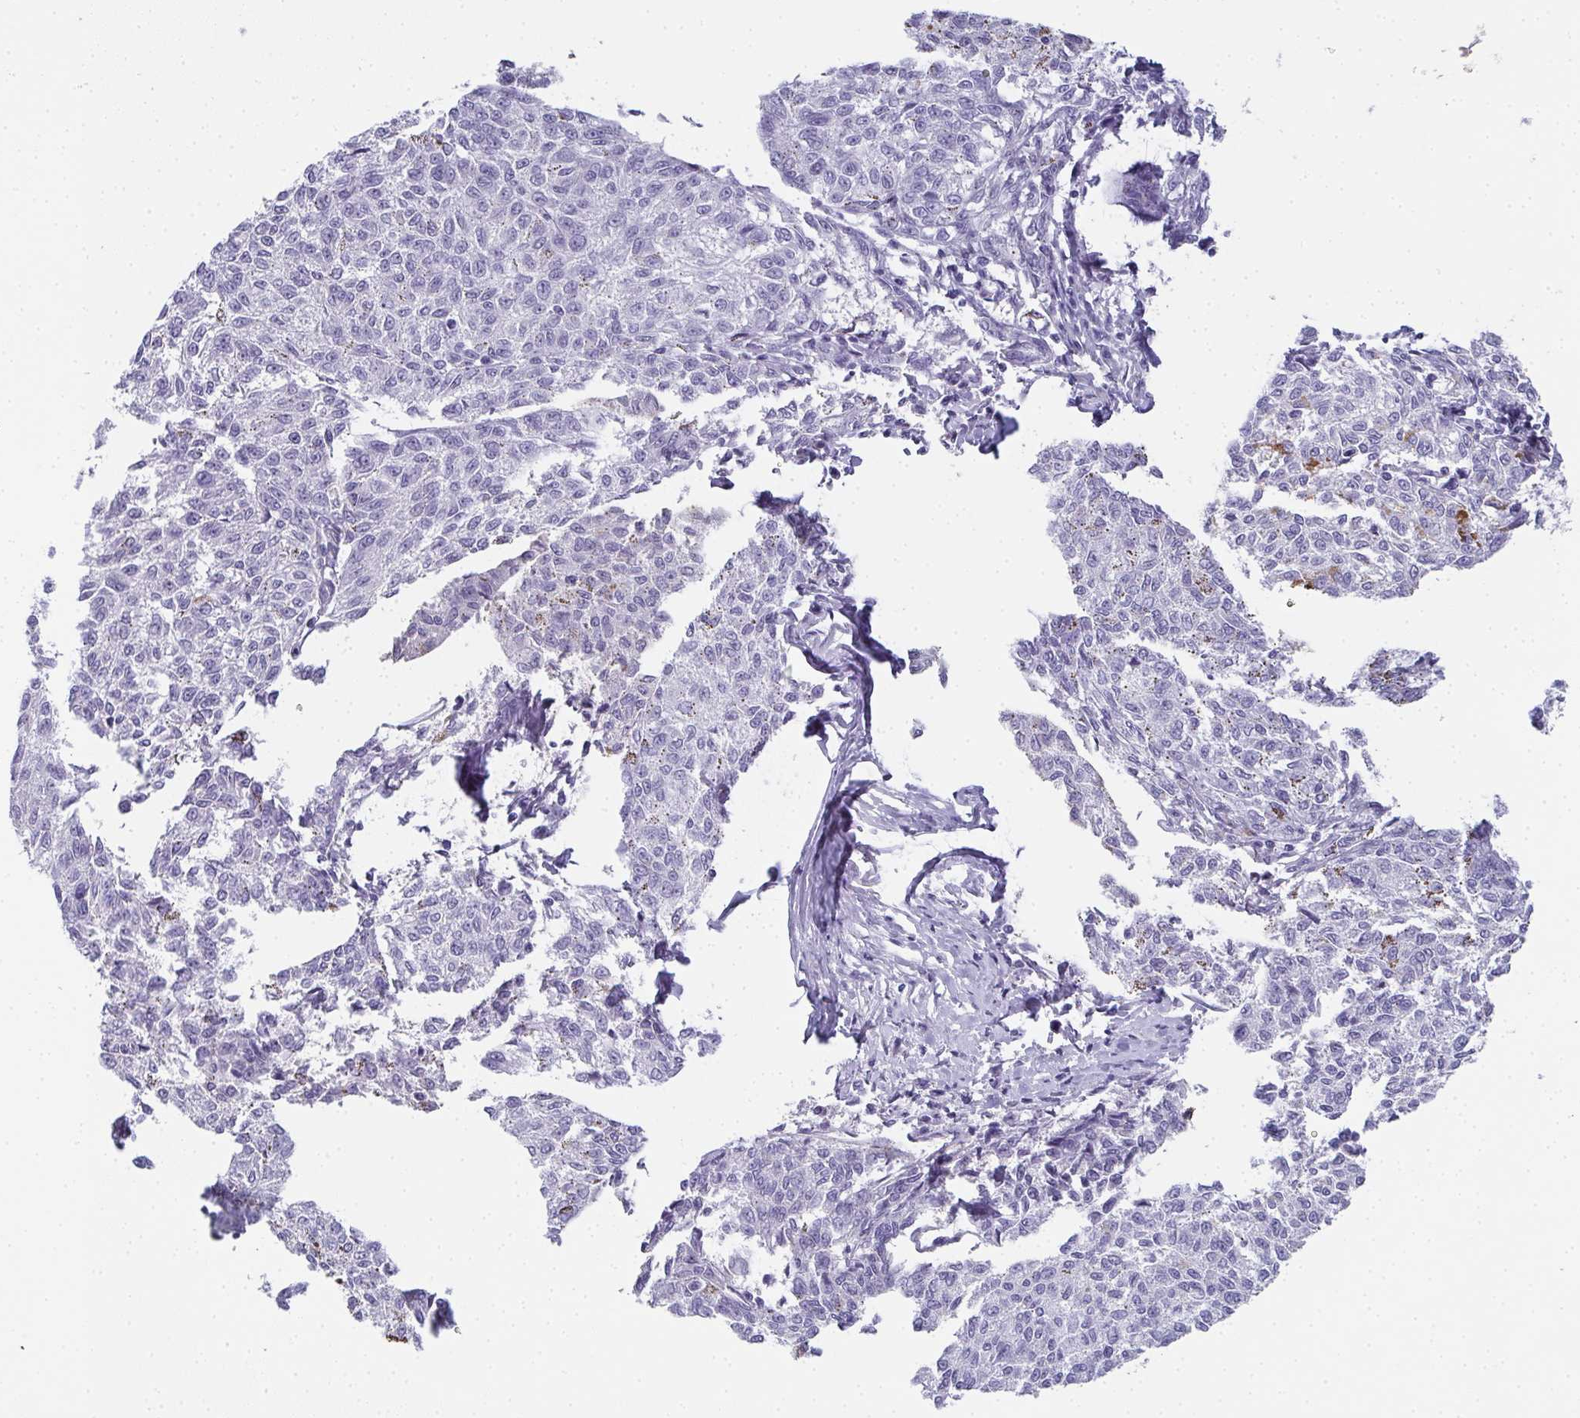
{"staining": {"intensity": "negative", "quantity": "none", "location": "none"}, "tissue": "melanoma", "cell_type": "Tumor cells", "image_type": "cancer", "snomed": [{"axis": "morphology", "description": "Malignant melanoma, NOS"}, {"axis": "topography", "description": "Skin"}], "caption": "Immunohistochemistry (IHC) photomicrograph of human malignant melanoma stained for a protein (brown), which shows no expression in tumor cells.", "gene": "SLC36A2", "patient": {"sex": "female", "age": 72}}